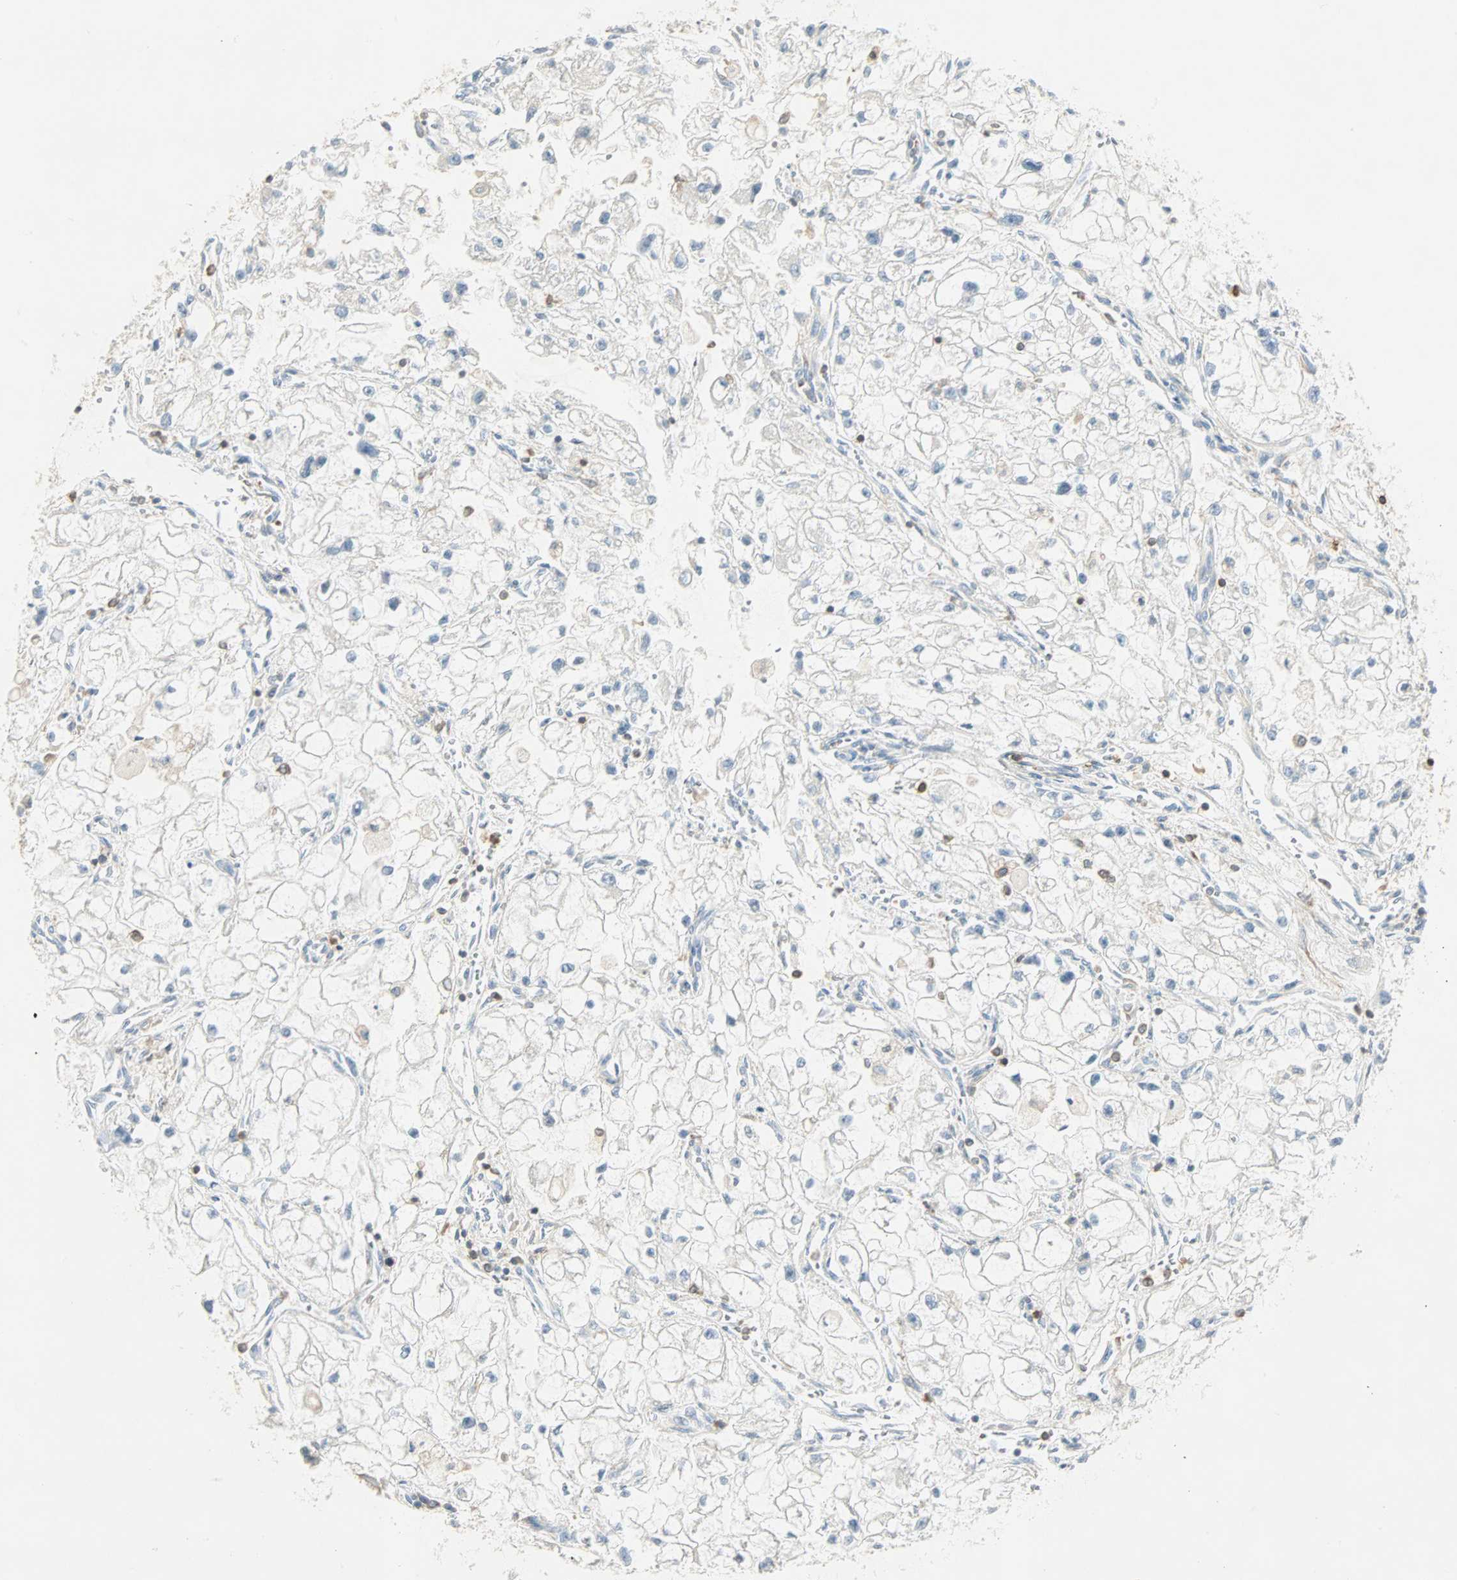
{"staining": {"intensity": "negative", "quantity": "none", "location": "none"}, "tissue": "renal cancer", "cell_type": "Tumor cells", "image_type": "cancer", "snomed": [{"axis": "morphology", "description": "Adenocarcinoma, NOS"}, {"axis": "topography", "description": "Kidney"}], "caption": "IHC of human renal cancer (adenocarcinoma) reveals no expression in tumor cells.", "gene": "FMNL1", "patient": {"sex": "female", "age": 70}}